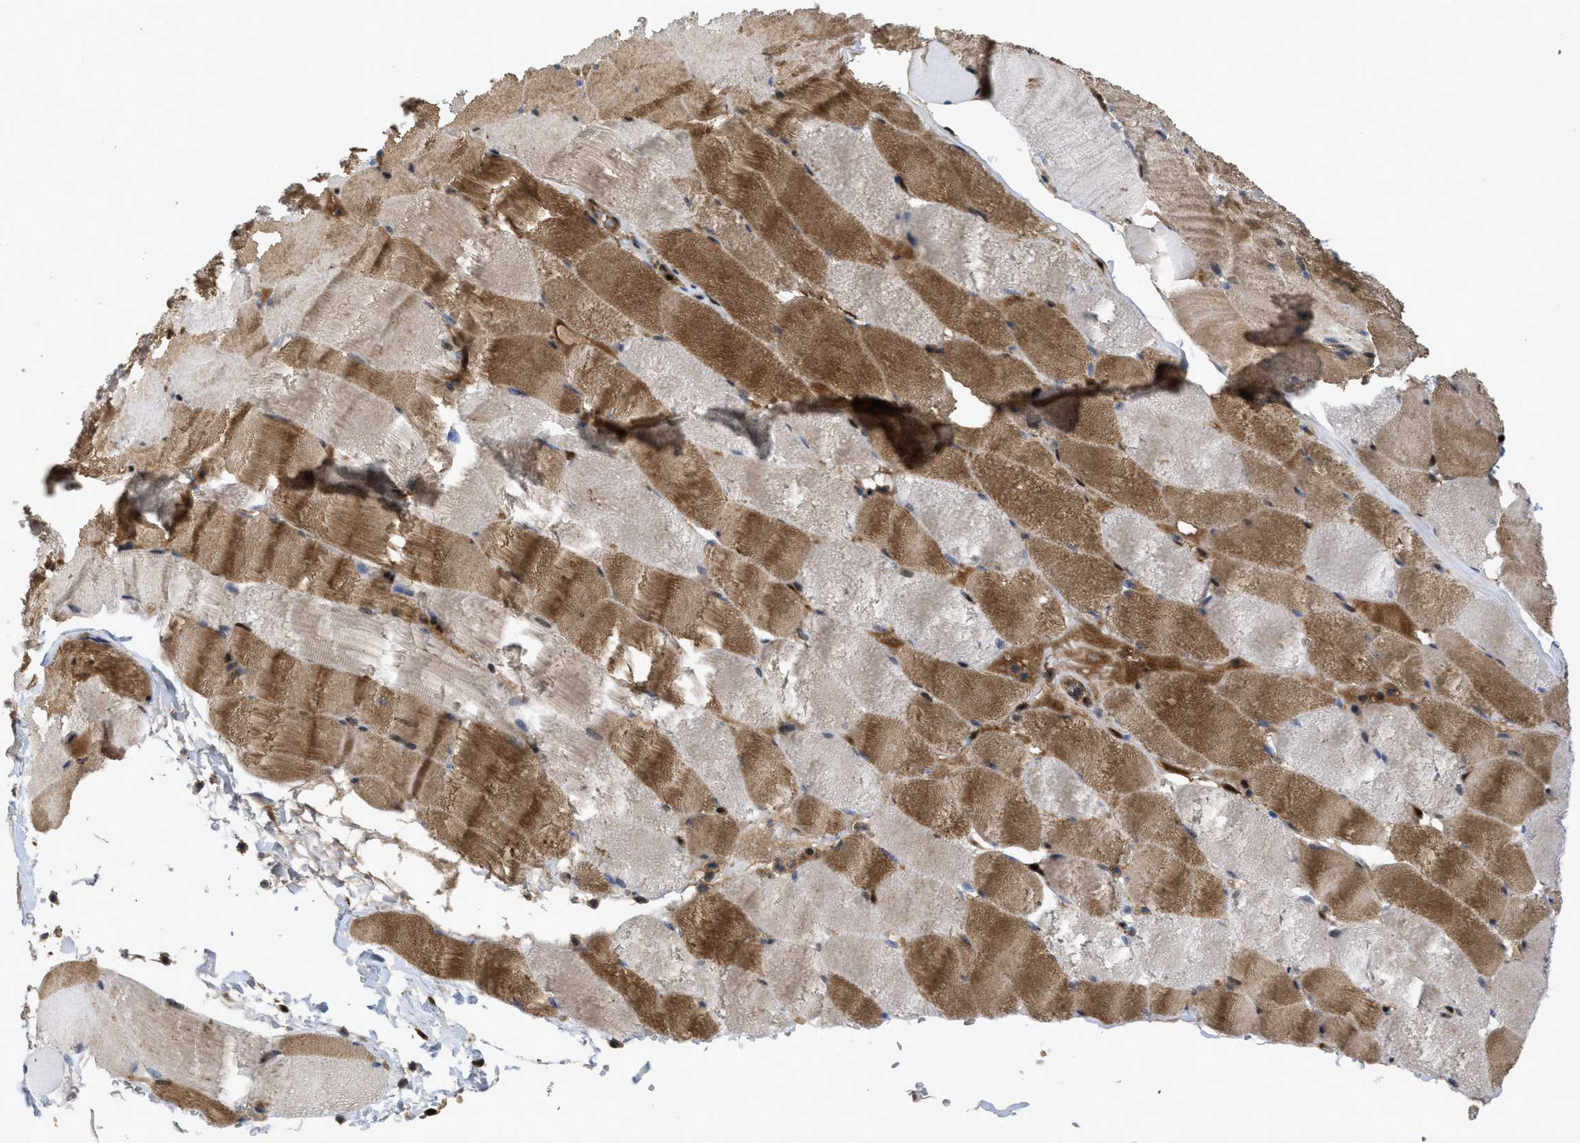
{"staining": {"intensity": "moderate", "quantity": "25%-75%", "location": "cytoplasmic/membranous"}, "tissue": "skeletal muscle", "cell_type": "Myocytes", "image_type": "normal", "snomed": [{"axis": "morphology", "description": "Normal tissue, NOS"}, {"axis": "topography", "description": "Skeletal muscle"}], "caption": "An image showing moderate cytoplasmic/membranous staining in approximately 25%-75% of myocytes in normal skeletal muscle, as visualized by brown immunohistochemical staining.", "gene": "CBR3", "patient": {"sex": "male", "age": 62}}